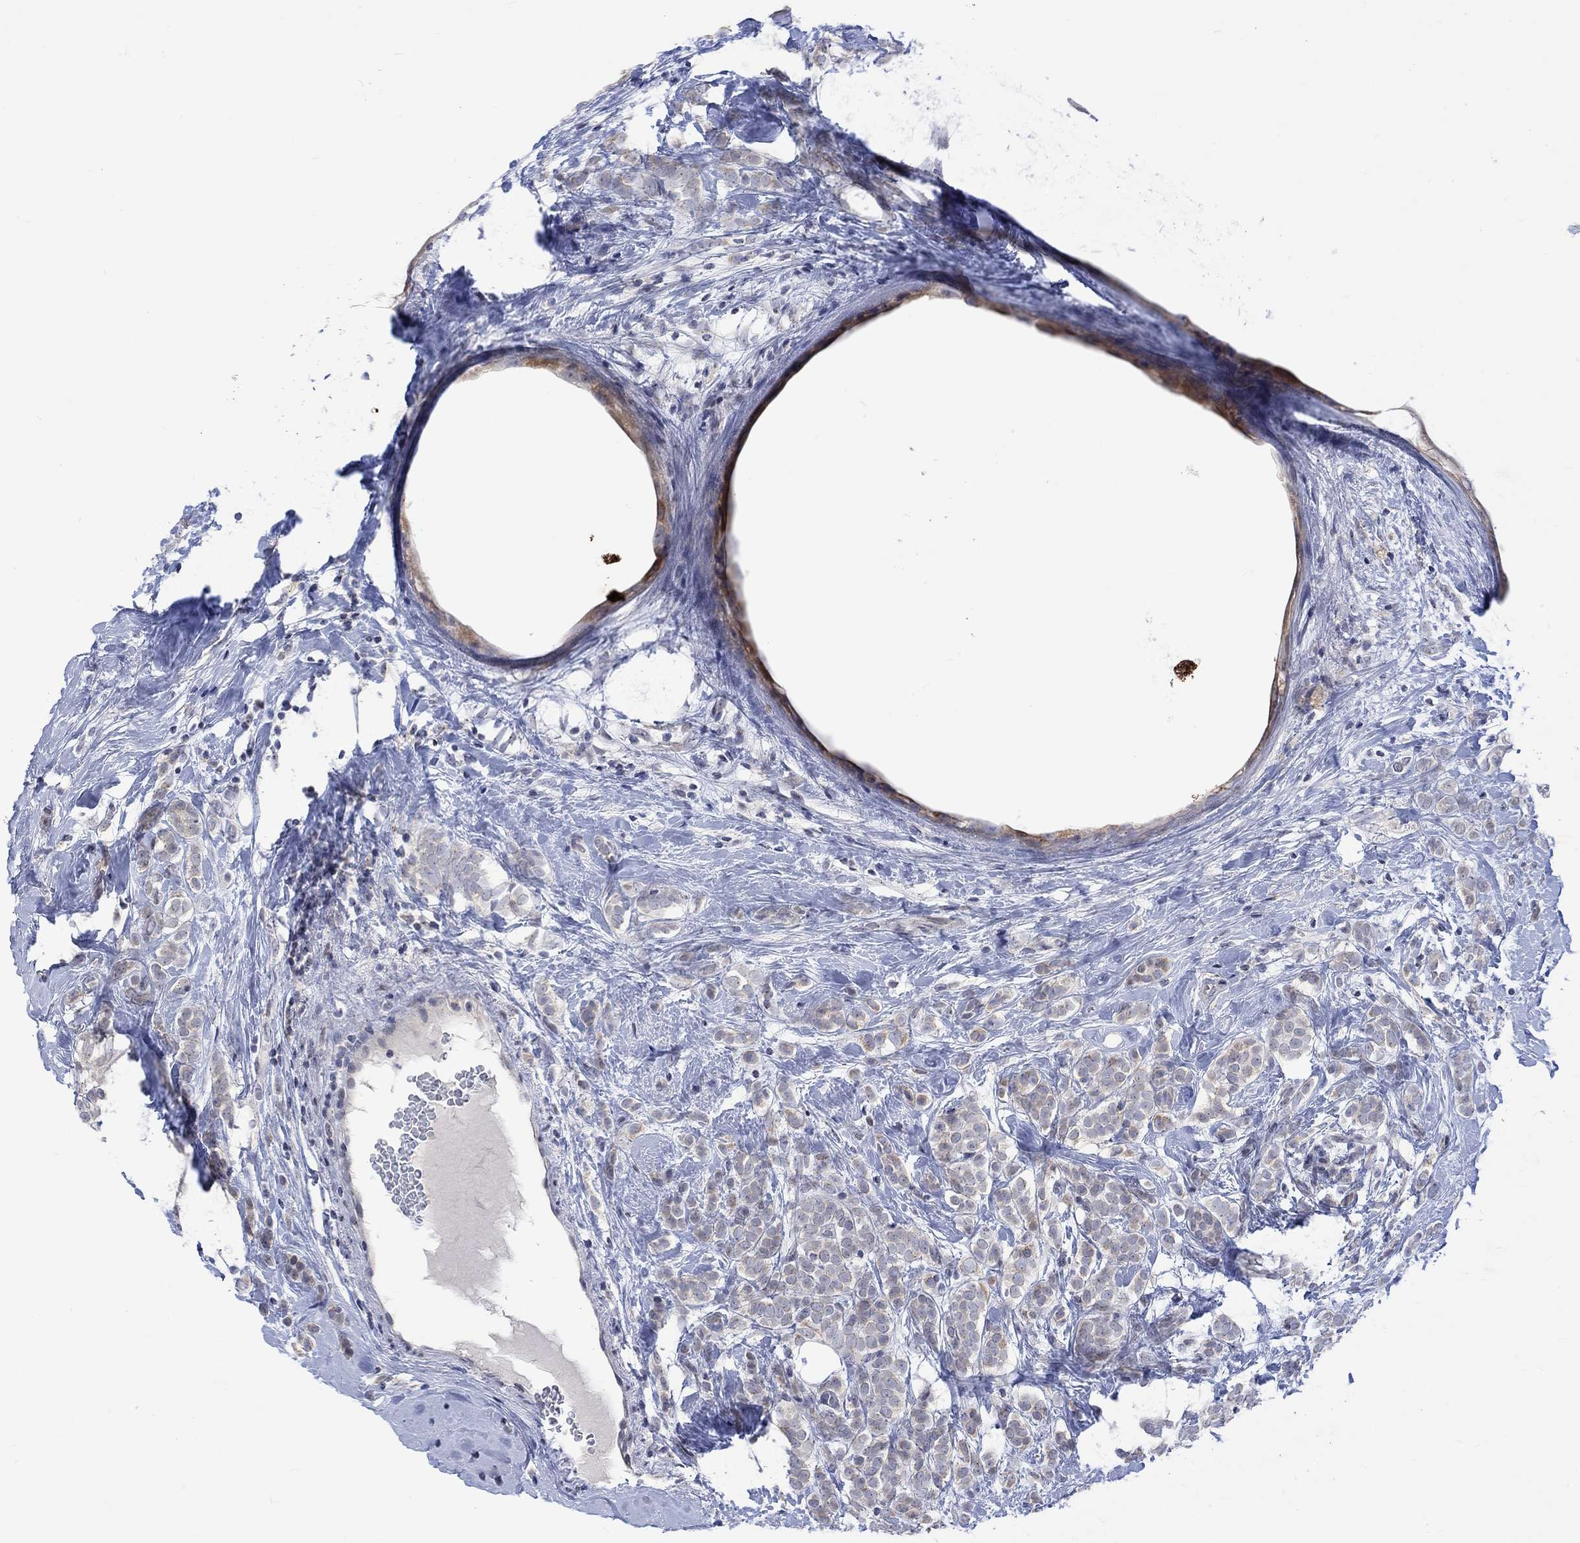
{"staining": {"intensity": "weak", "quantity": ">75%", "location": "cytoplasmic/membranous"}, "tissue": "breast cancer", "cell_type": "Tumor cells", "image_type": "cancer", "snomed": [{"axis": "morphology", "description": "Lobular carcinoma"}, {"axis": "topography", "description": "Breast"}], "caption": "Breast cancer (lobular carcinoma) stained with immunohistochemistry (IHC) shows weak cytoplasmic/membranous expression in approximately >75% of tumor cells.", "gene": "DCX", "patient": {"sex": "female", "age": 49}}